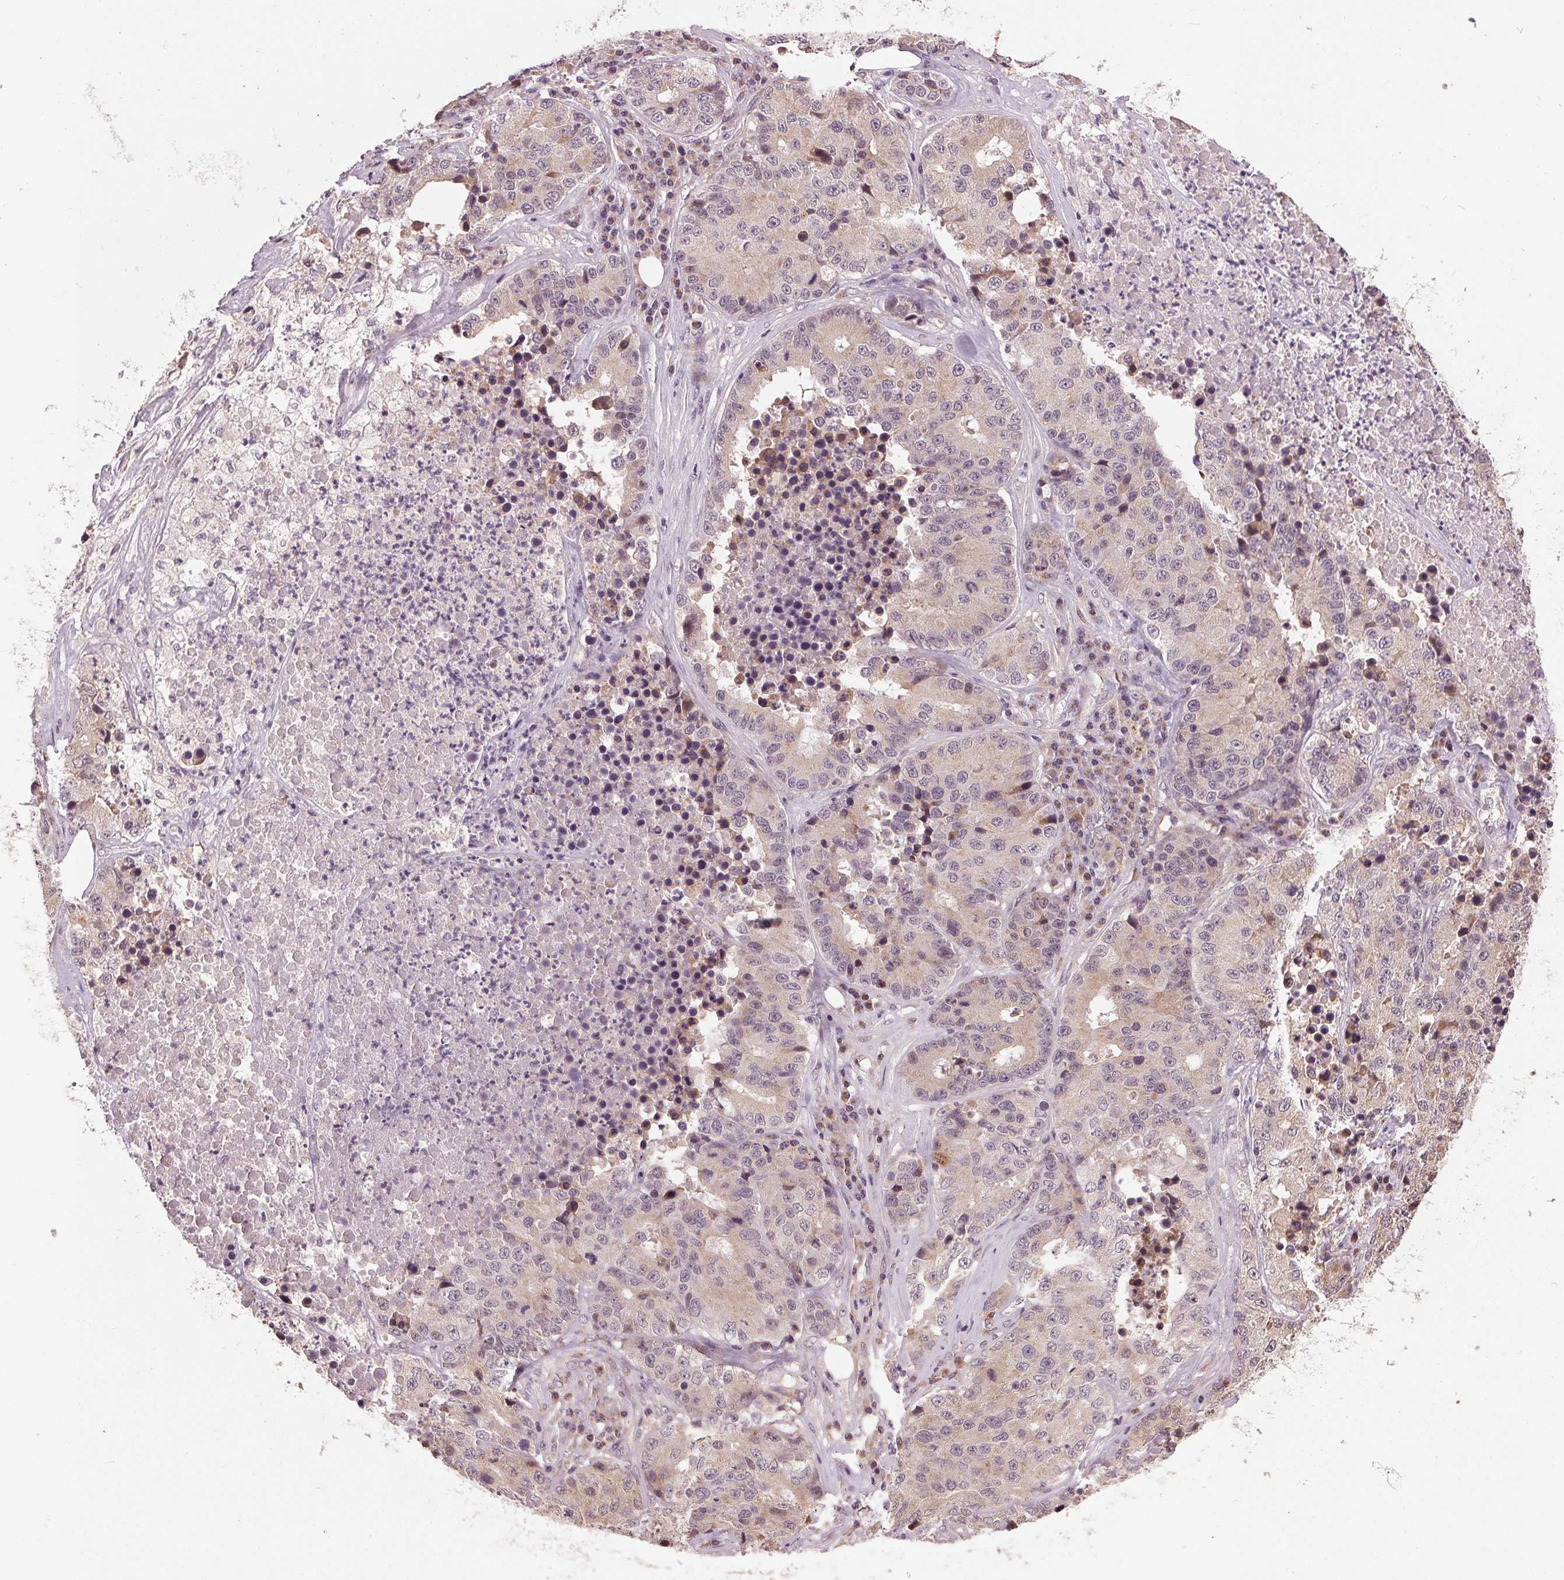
{"staining": {"intensity": "negative", "quantity": "none", "location": "none"}, "tissue": "stomach cancer", "cell_type": "Tumor cells", "image_type": "cancer", "snomed": [{"axis": "morphology", "description": "Adenocarcinoma, NOS"}, {"axis": "topography", "description": "Stomach"}], "caption": "Tumor cells show no significant expression in stomach adenocarcinoma.", "gene": "BSDC1", "patient": {"sex": "male", "age": 71}}